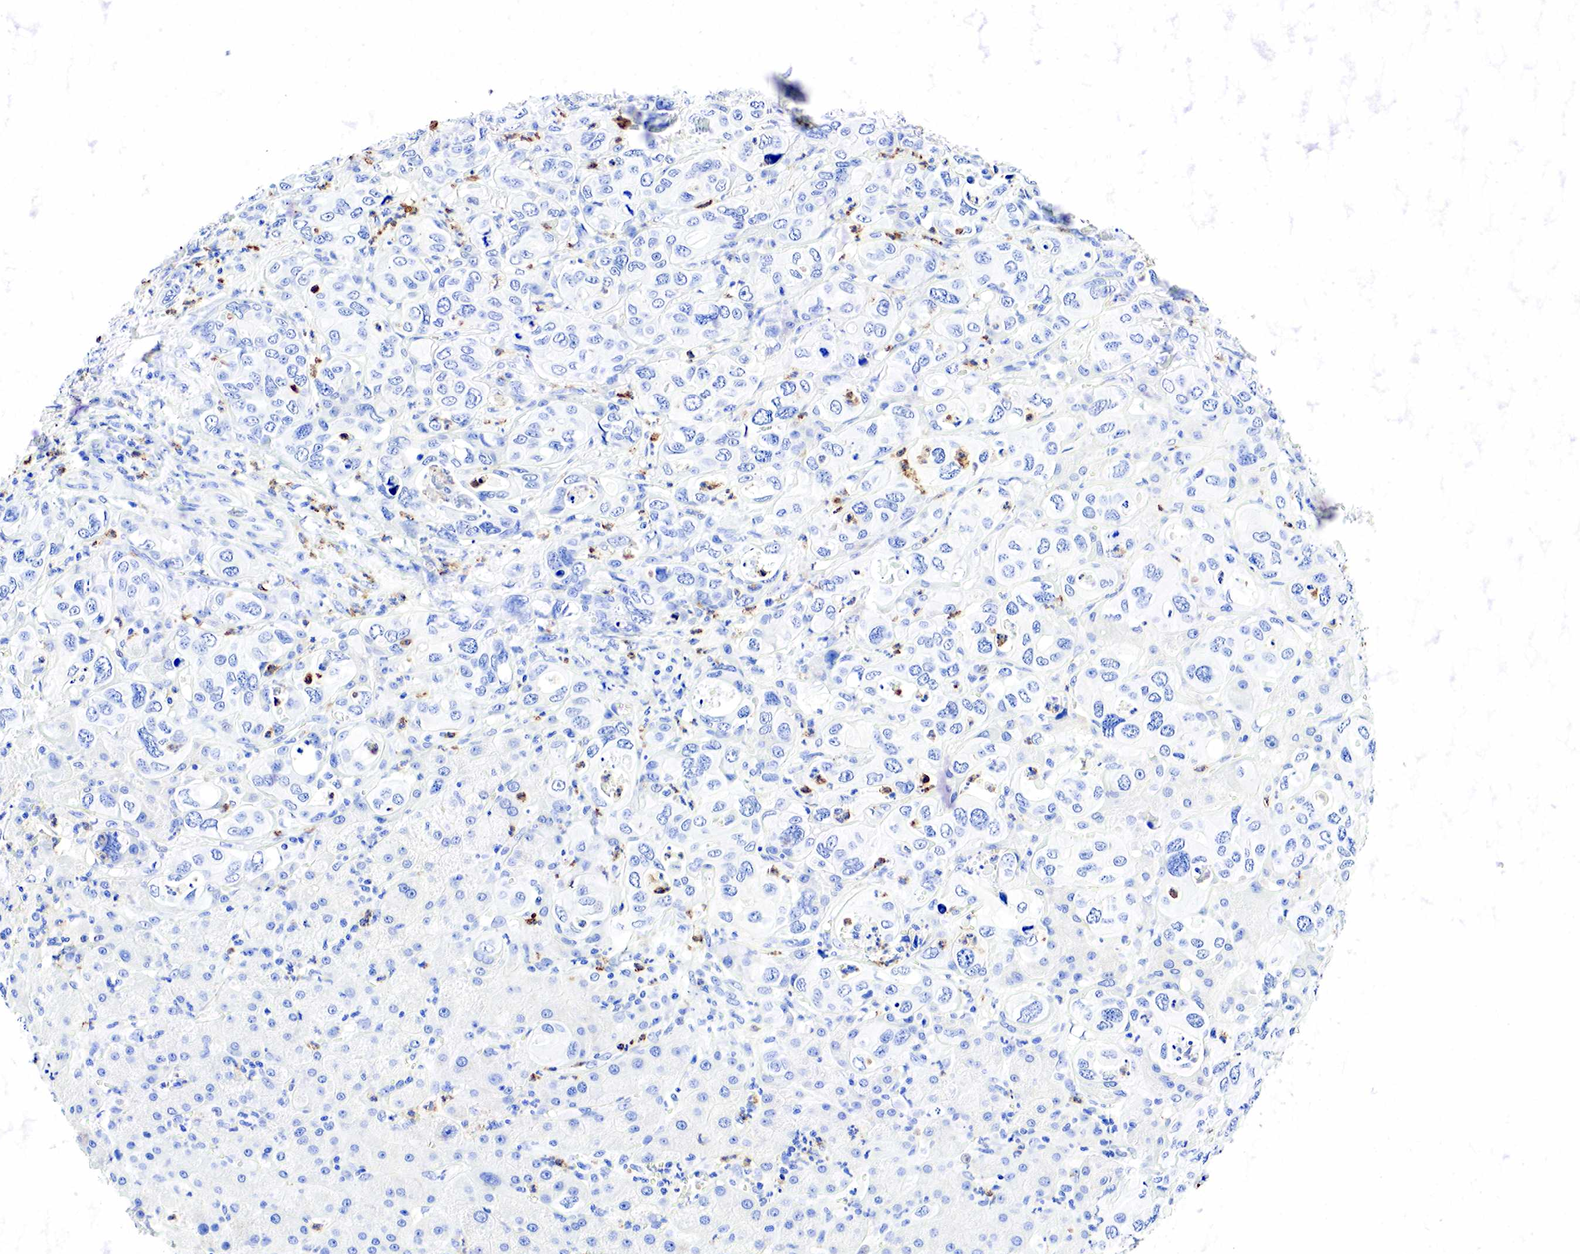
{"staining": {"intensity": "weak", "quantity": "<25%", "location": "nuclear"}, "tissue": "liver cancer", "cell_type": "Tumor cells", "image_type": "cancer", "snomed": [{"axis": "morphology", "description": "Cholangiocarcinoma"}, {"axis": "topography", "description": "Liver"}], "caption": "Tumor cells show no significant staining in cholangiocarcinoma (liver).", "gene": "FUT4", "patient": {"sex": "female", "age": 79}}